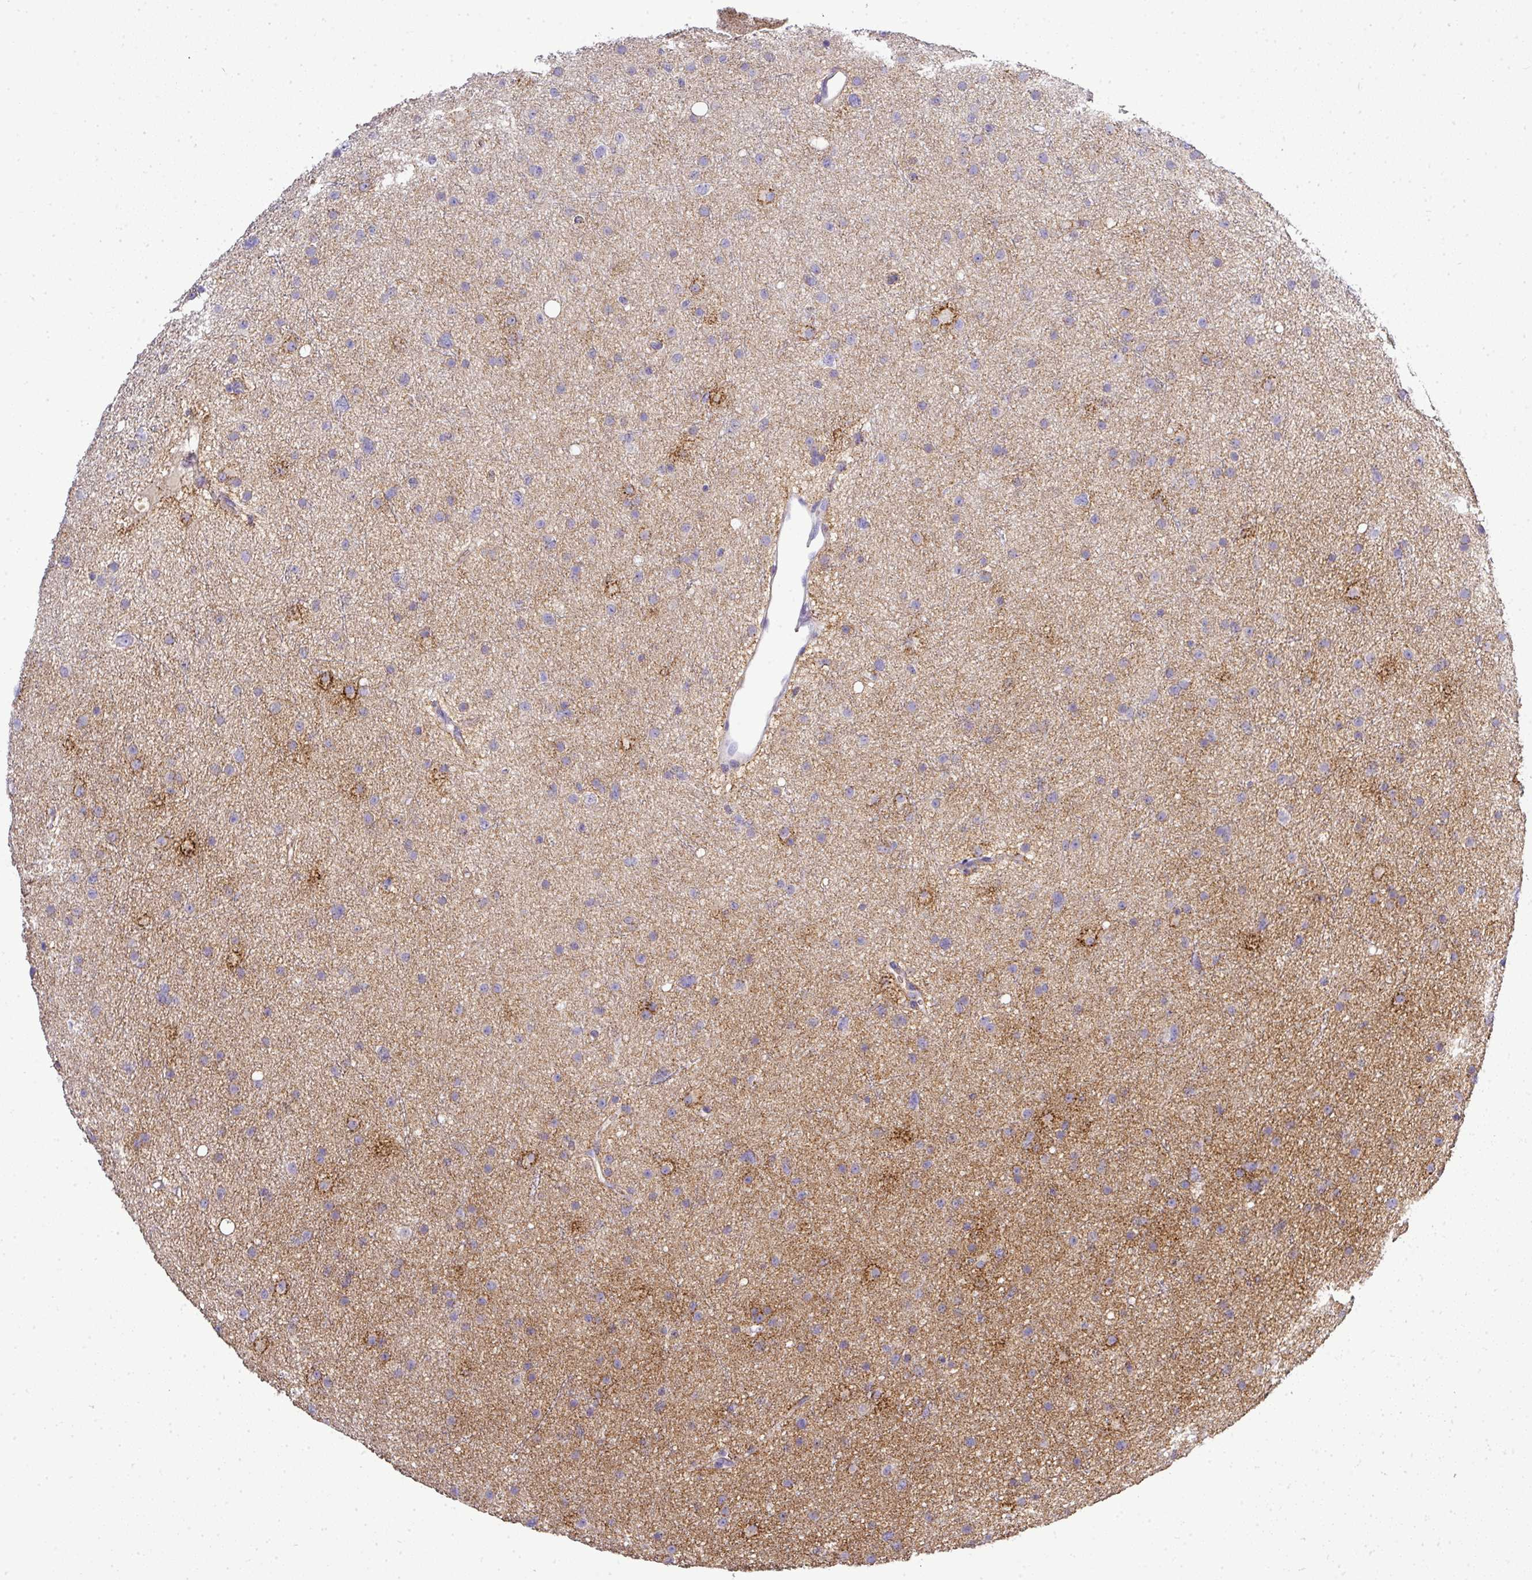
{"staining": {"intensity": "moderate", "quantity": "<25%", "location": "cytoplasmic/membranous"}, "tissue": "glioma", "cell_type": "Tumor cells", "image_type": "cancer", "snomed": [{"axis": "morphology", "description": "Glioma, malignant, Low grade"}, {"axis": "topography", "description": "Cerebral cortex"}], "caption": "Immunohistochemistry (IHC) staining of low-grade glioma (malignant), which shows low levels of moderate cytoplasmic/membranous staining in approximately <25% of tumor cells indicating moderate cytoplasmic/membranous protein positivity. The staining was performed using DAB (3,3'-diaminobenzidine) (brown) for protein detection and nuclei were counterstained in hematoxylin (blue).", "gene": "CAB39L", "patient": {"sex": "female", "age": 39}}